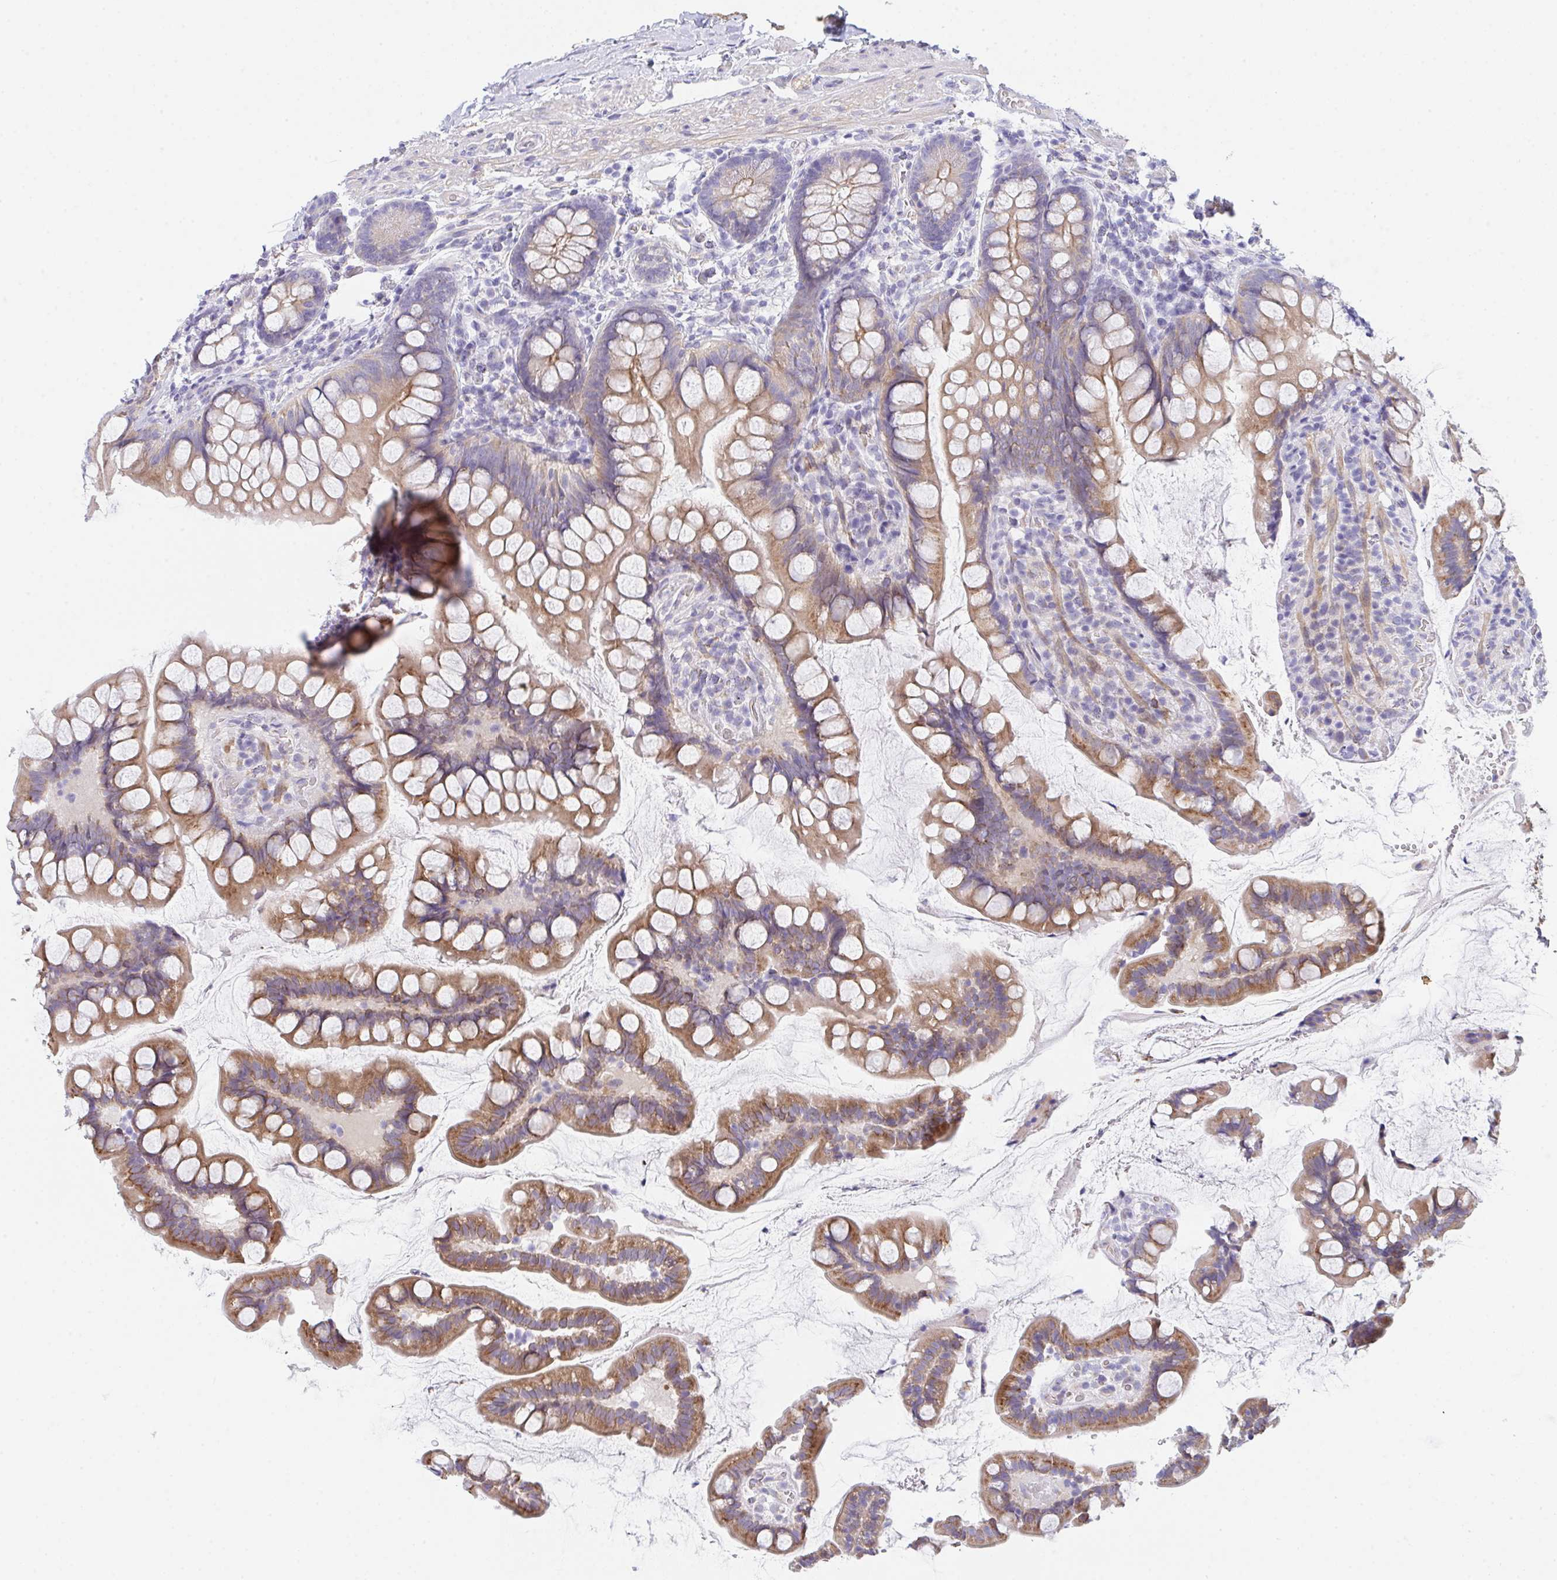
{"staining": {"intensity": "moderate", "quantity": "25%-75%", "location": "cytoplasmic/membranous"}, "tissue": "small intestine", "cell_type": "Glandular cells", "image_type": "normal", "snomed": [{"axis": "morphology", "description": "Normal tissue, NOS"}, {"axis": "topography", "description": "Small intestine"}], "caption": "Unremarkable small intestine displays moderate cytoplasmic/membranous staining in about 25%-75% of glandular cells, visualized by immunohistochemistry. The staining is performed using DAB brown chromogen to label protein expression. The nuclei are counter-stained blue using hematoxylin.", "gene": "CEP170B", "patient": {"sex": "male", "age": 70}}